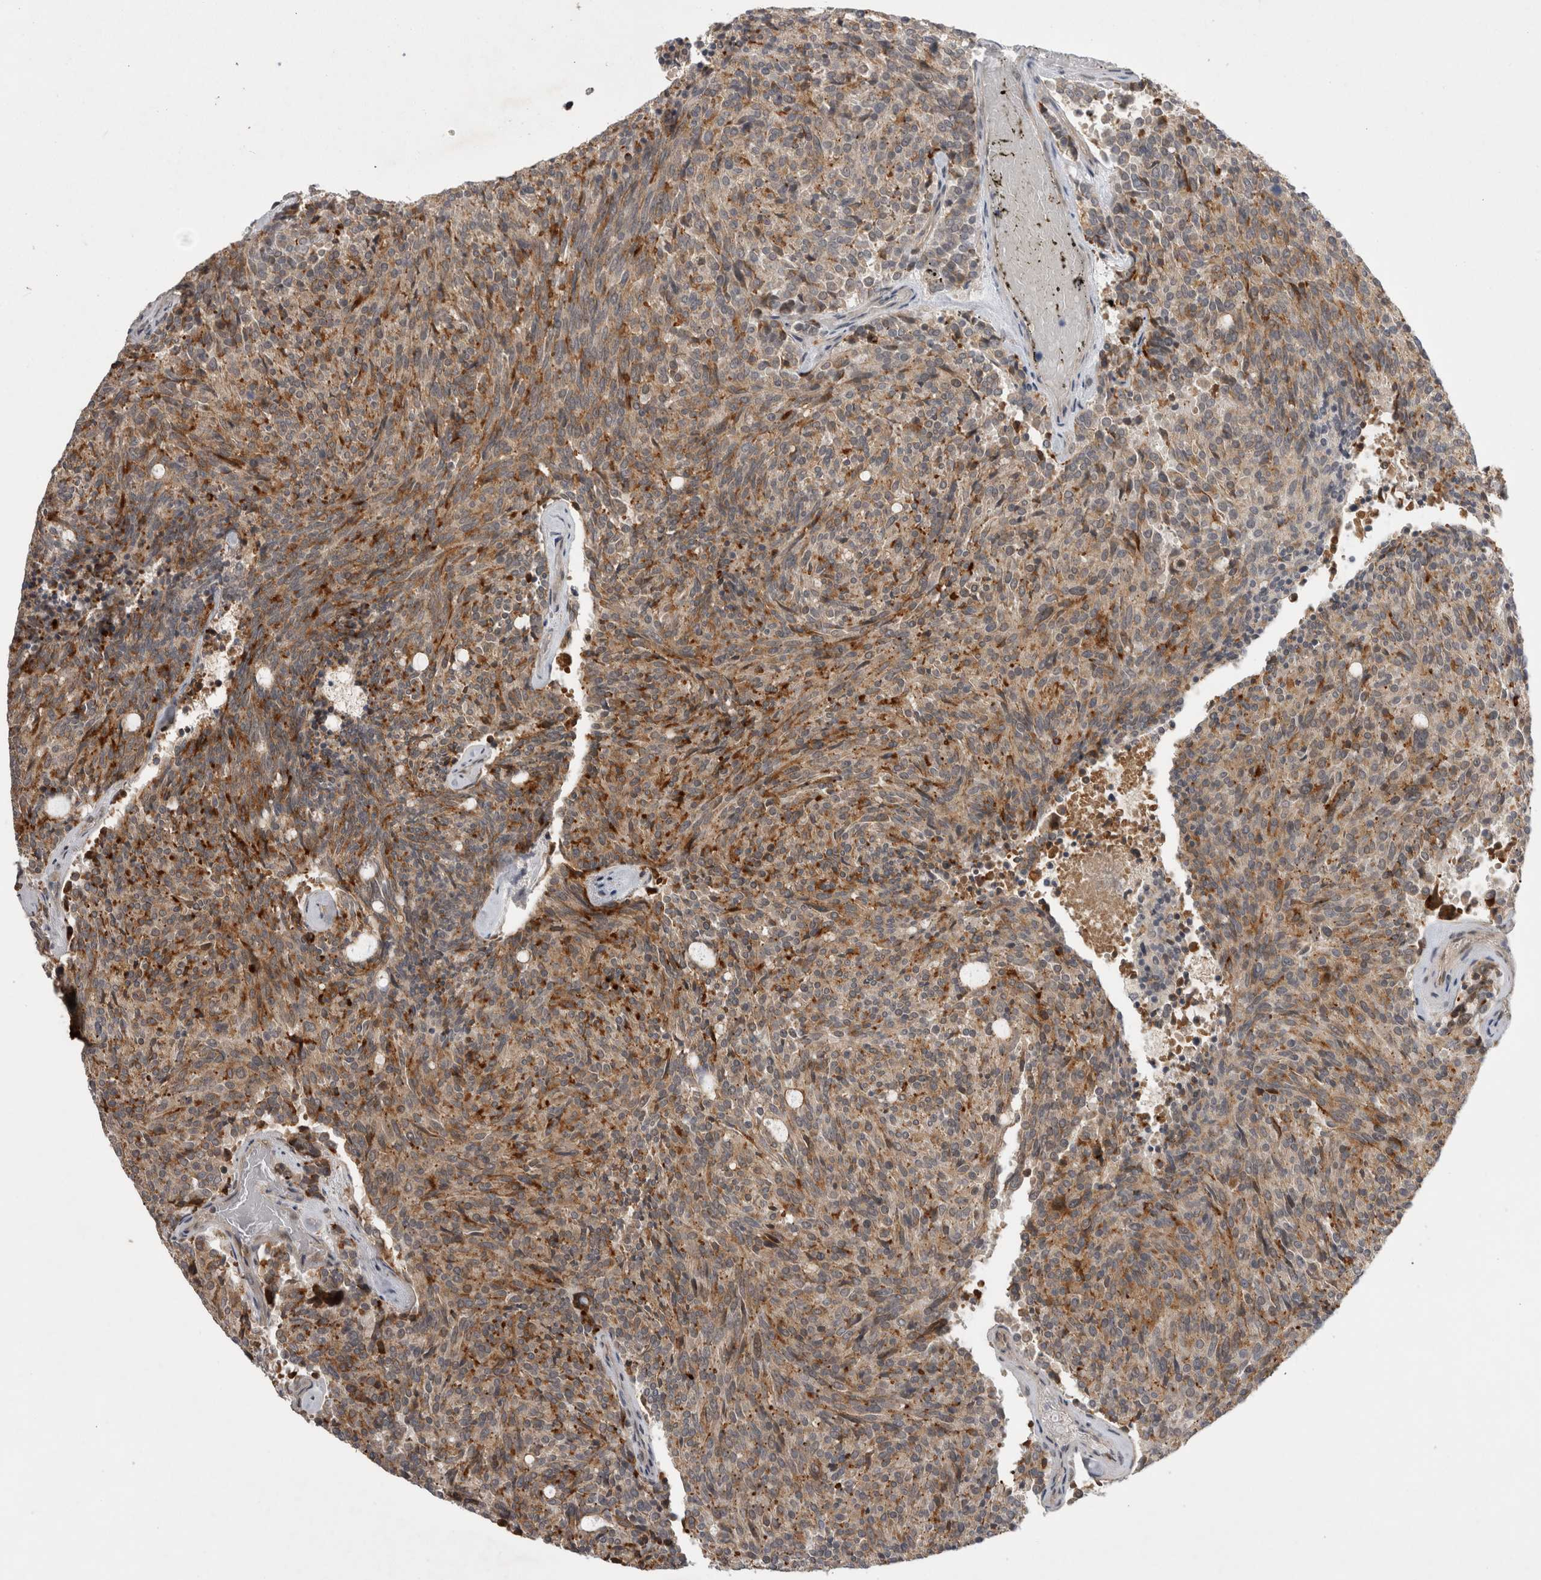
{"staining": {"intensity": "moderate", "quantity": "25%-75%", "location": "cytoplasmic/membranous"}, "tissue": "carcinoid", "cell_type": "Tumor cells", "image_type": "cancer", "snomed": [{"axis": "morphology", "description": "Carcinoid, malignant, NOS"}, {"axis": "topography", "description": "Pancreas"}], "caption": "Human carcinoid stained for a protein (brown) reveals moderate cytoplasmic/membranous positive staining in approximately 25%-75% of tumor cells.", "gene": "KCNIP1", "patient": {"sex": "female", "age": 54}}